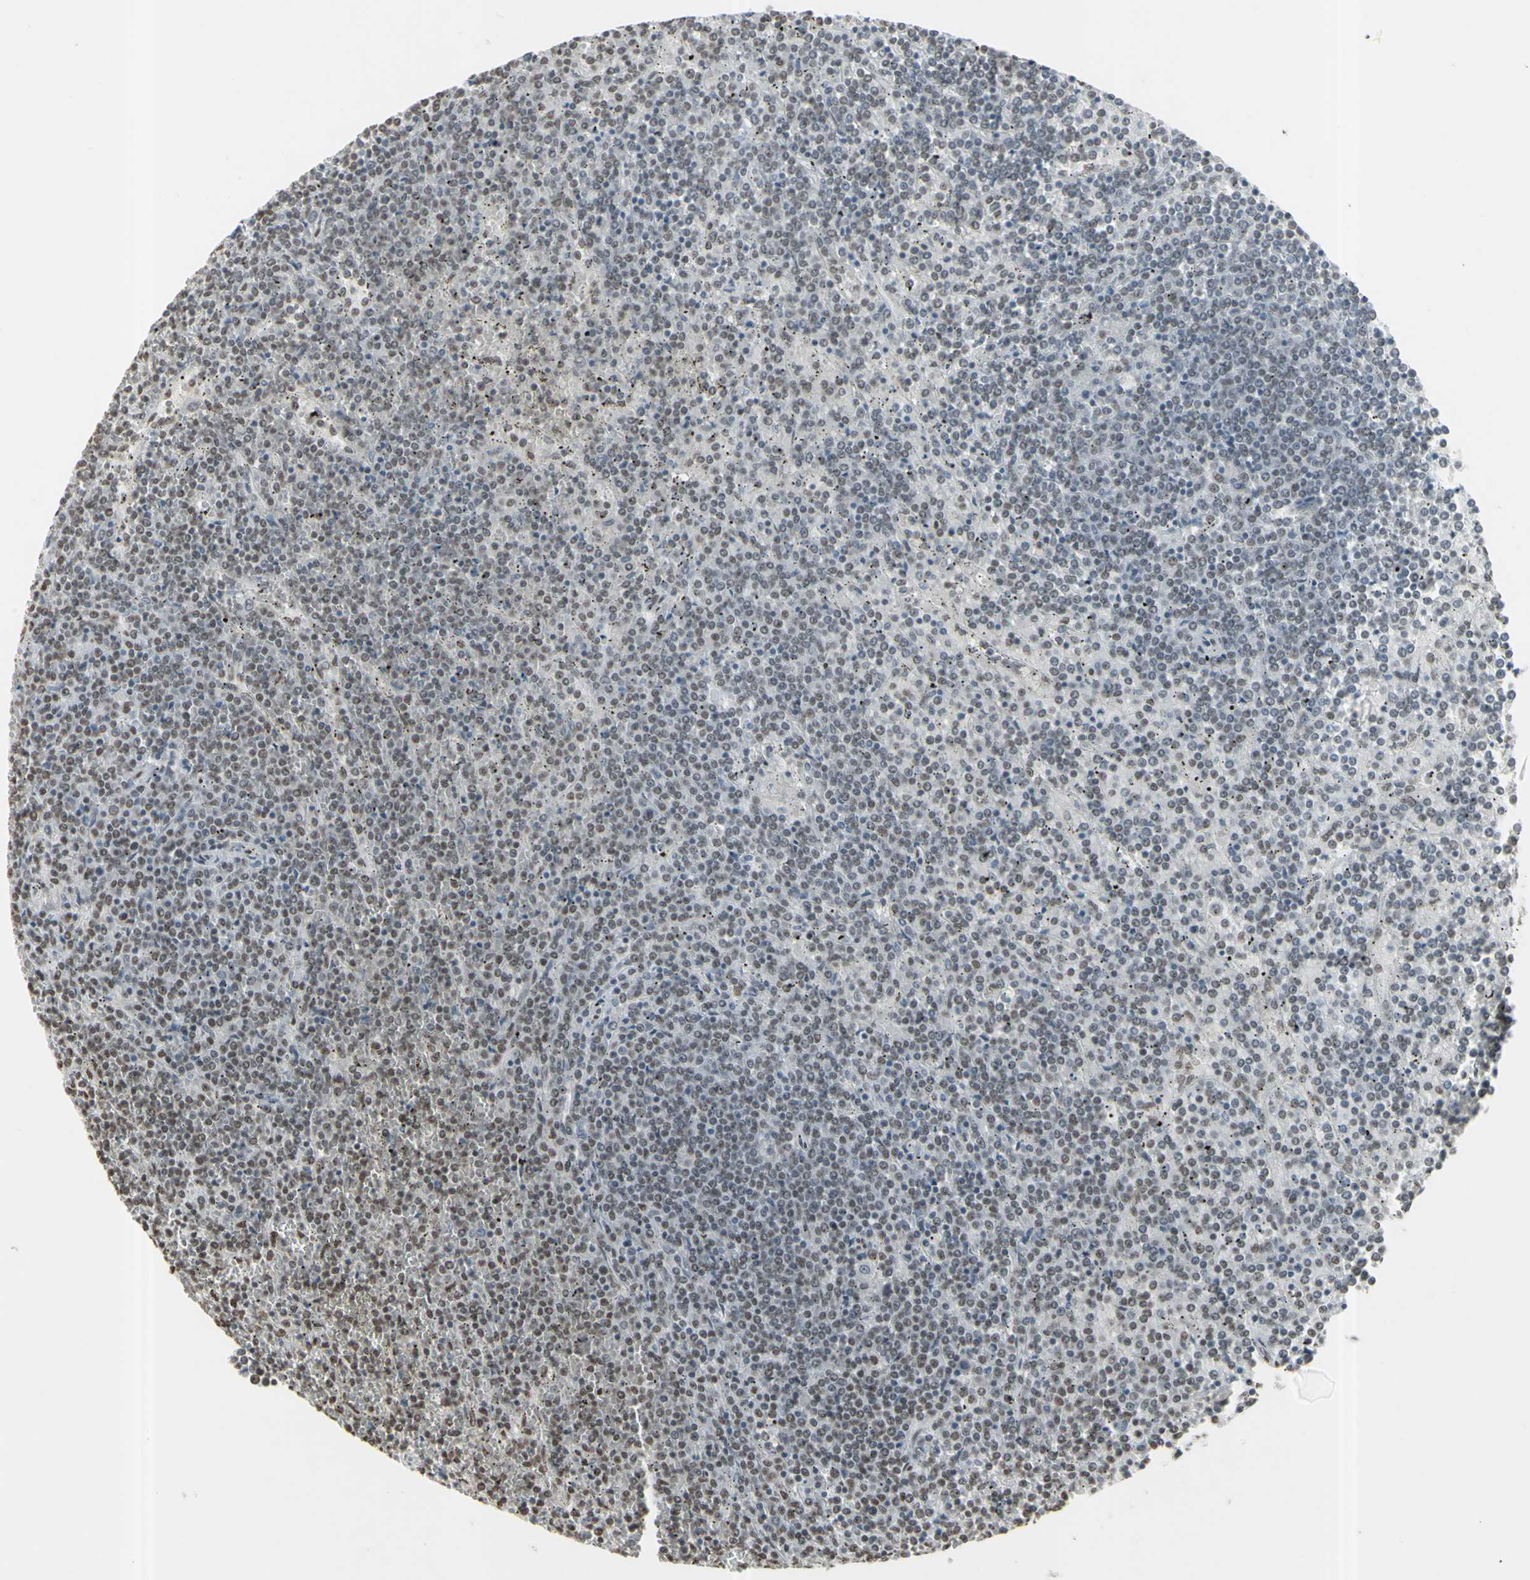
{"staining": {"intensity": "weak", "quantity": "25%-75%", "location": "nuclear"}, "tissue": "lymphoma", "cell_type": "Tumor cells", "image_type": "cancer", "snomed": [{"axis": "morphology", "description": "Malignant lymphoma, non-Hodgkin's type, Low grade"}, {"axis": "topography", "description": "Spleen"}], "caption": "High-magnification brightfield microscopy of low-grade malignant lymphoma, non-Hodgkin's type stained with DAB (brown) and counterstained with hematoxylin (blue). tumor cells exhibit weak nuclear staining is identified in about25%-75% of cells. (DAB (3,3'-diaminobenzidine) IHC with brightfield microscopy, high magnification).", "gene": "TRIM28", "patient": {"sex": "female", "age": 19}}